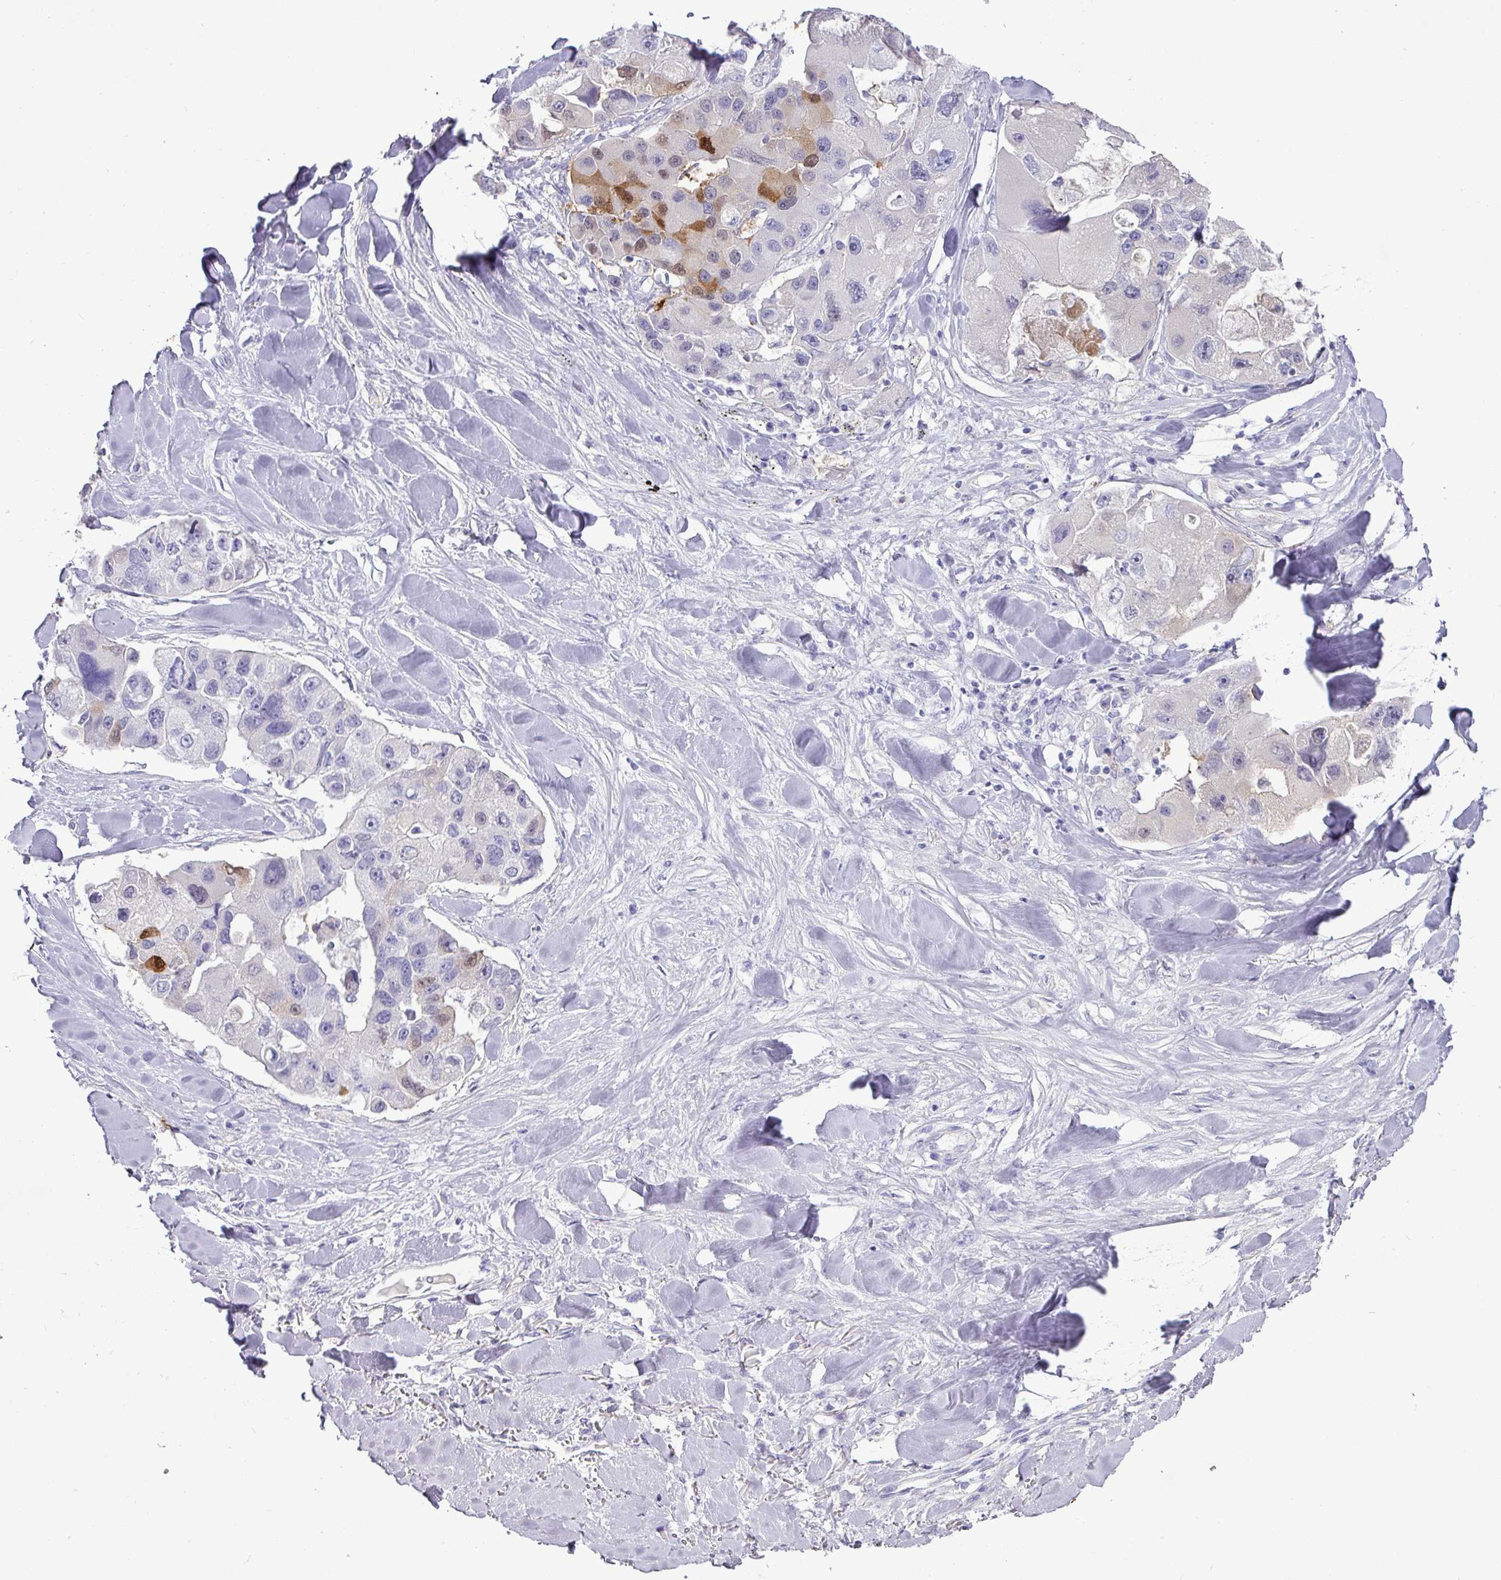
{"staining": {"intensity": "strong", "quantity": "<25%", "location": "cytoplasmic/membranous"}, "tissue": "lung cancer", "cell_type": "Tumor cells", "image_type": "cancer", "snomed": [{"axis": "morphology", "description": "Adenocarcinoma, NOS"}, {"axis": "topography", "description": "Lung"}], "caption": "Protein staining of adenocarcinoma (lung) tissue exhibits strong cytoplasmic/membranous staining in about <25% of tumor cells.", "gene": "GSTA3", "patient": {"sex": "female", "age": 54}}